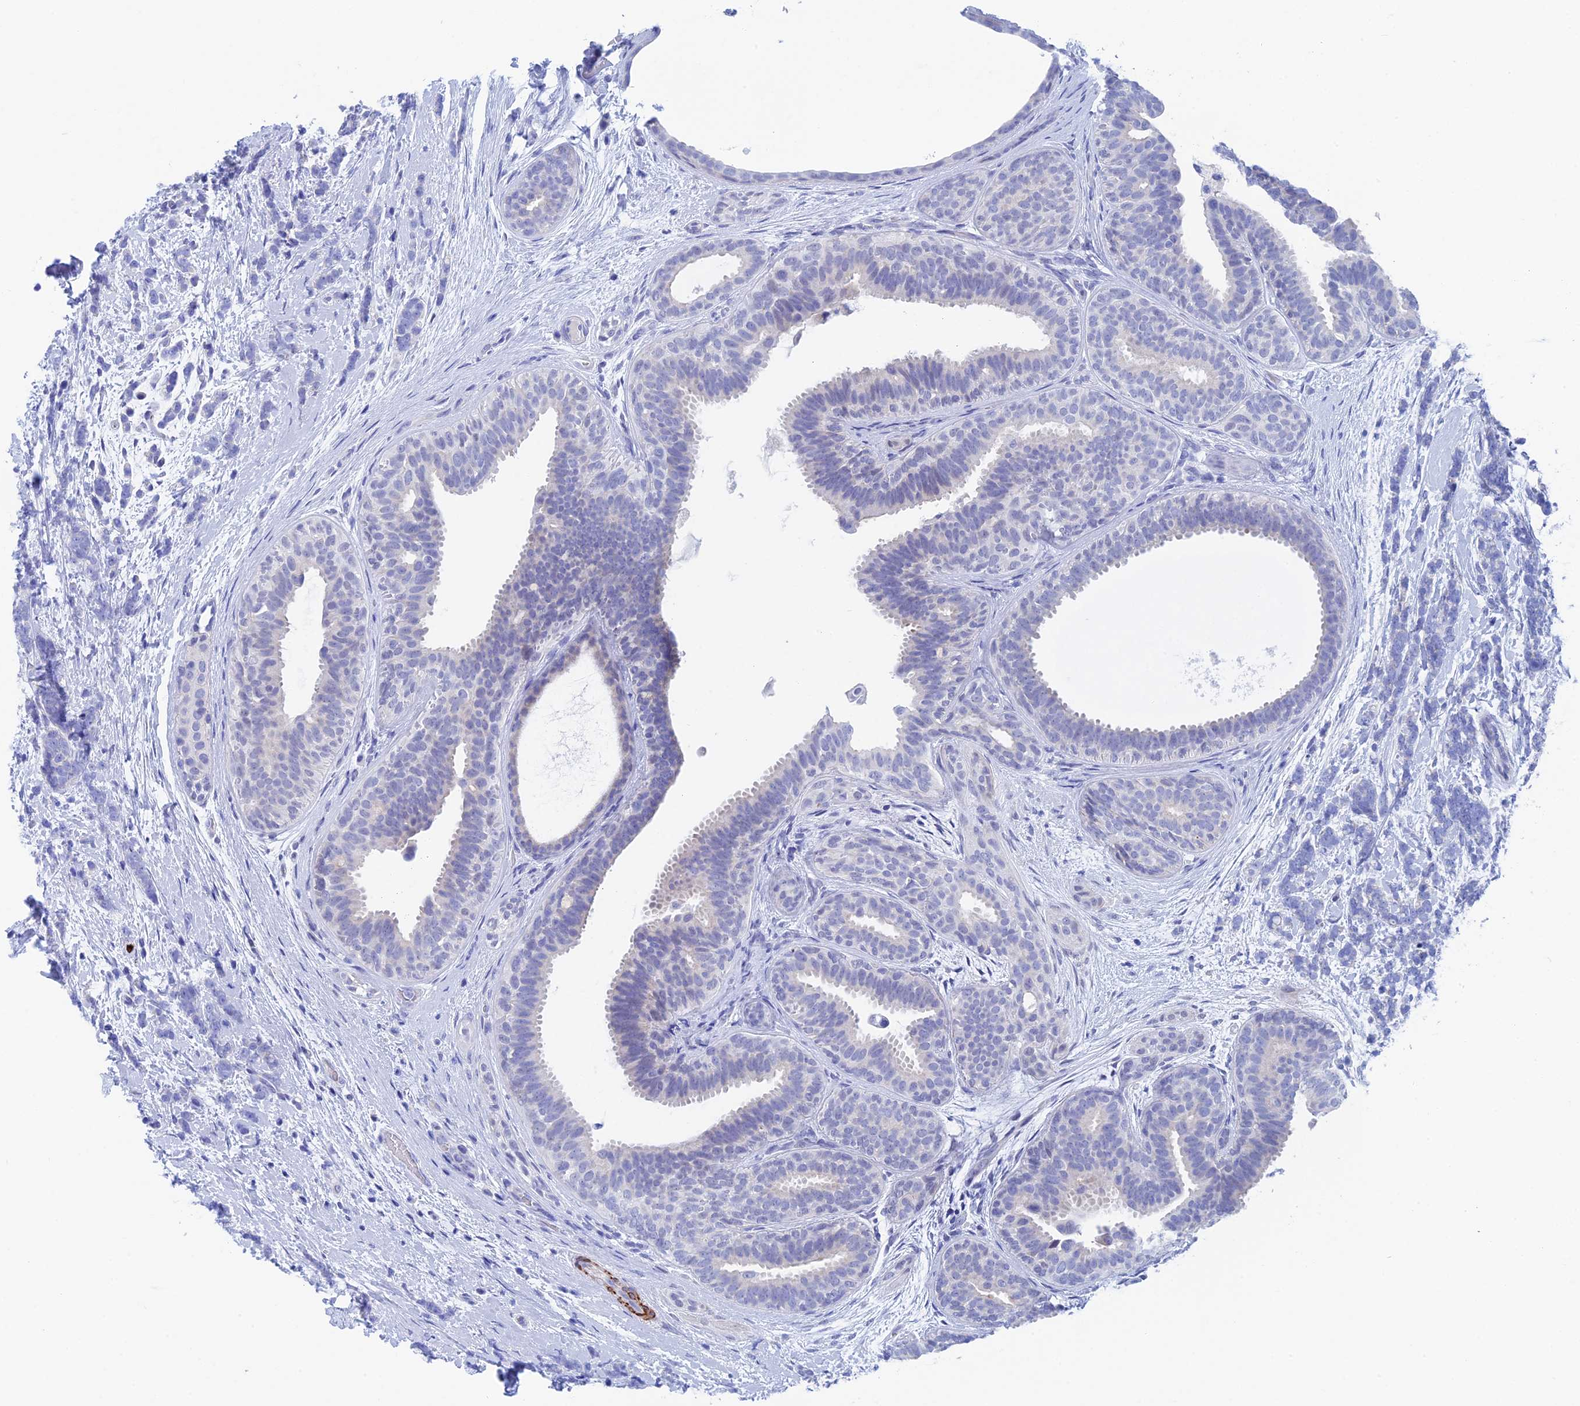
{"staining": {"intensity": "negative", "quantity": "none", "location": "none"}, "tissue": "breast cancer", "cell_type": "Tumor cells", "image_type": "cancer", "snomed": [{"axis": "morphology", "description": "Lobular carcinoma"}, {"axis": "topography", "description": "Breast"}], "caption": "Tumor cells show no significant staining in lobular carcinoma (breast). (DAB (3,3'-diaminobenzidine) IHC, high magnification).", "gene": "WDR83", "patient": {"sex": "female", "age": 58}}